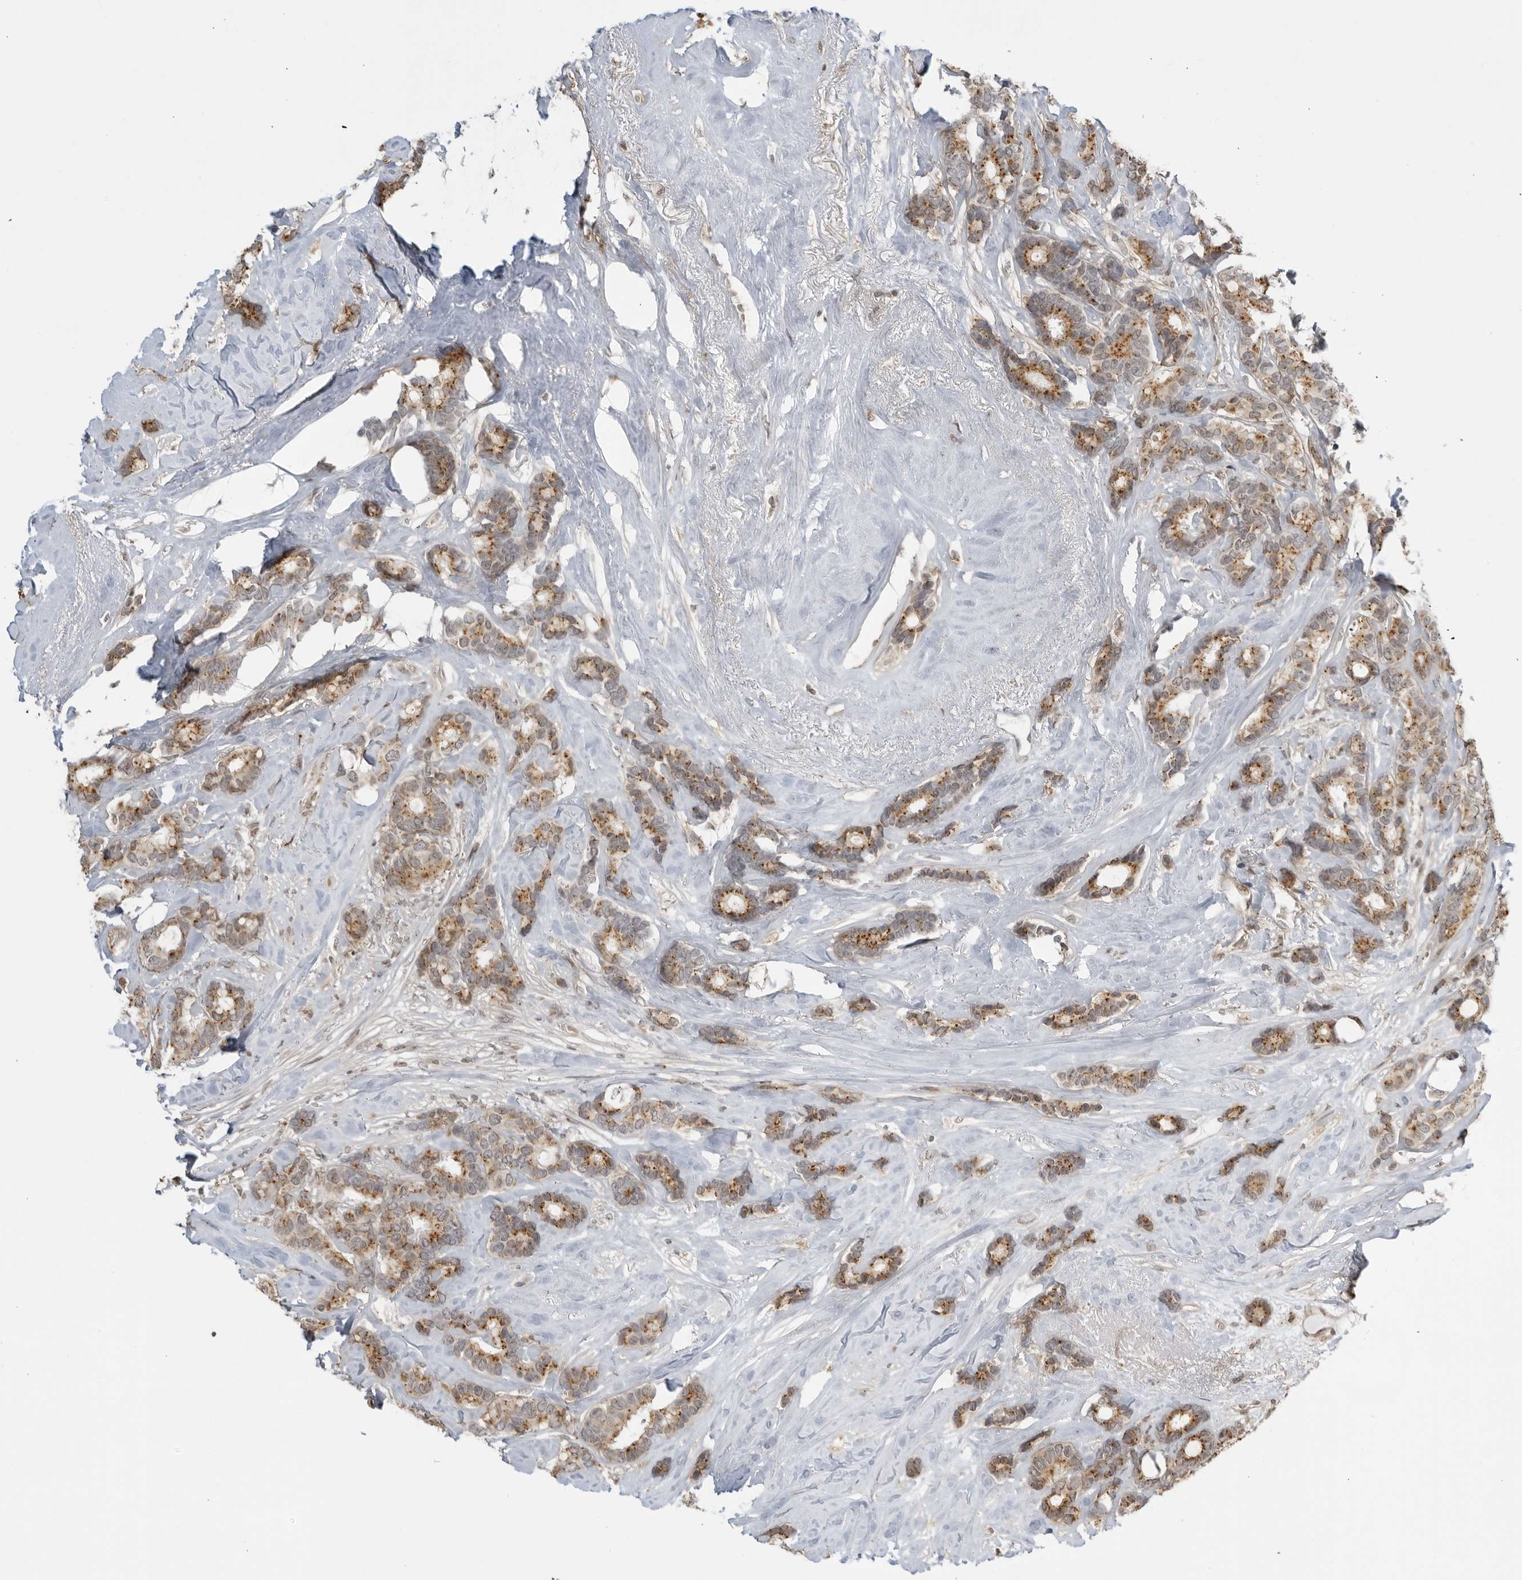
{"staining": {"intensity": "moderate", "quantity": ">75%", "location": "cytoplasmic/membranous"}, "tissue": "breast cancer", "cell_type": "Tumor cells", "image_type": "cancer", "snomed": [{"axis": "morphology", "description": "Duct carcinoma"}, {"axis": "topography", "description": "Breast"}], "caption": "IHC staining of intraductal carcinoma (breast), which reveals medium levels of moderate cytoplasmic/membranous staining in approximately >75% of tumor cells indicating moderate cytoplasmic/membranous protein positivity. The staining was performed using DAB (3,3'-diaminobenzidine) (brown) for protein detection and nuclei were counterstained in hematoxylin (blue).", "gene": "TCF21", "patient": {"sex": "female", "age": 87}}